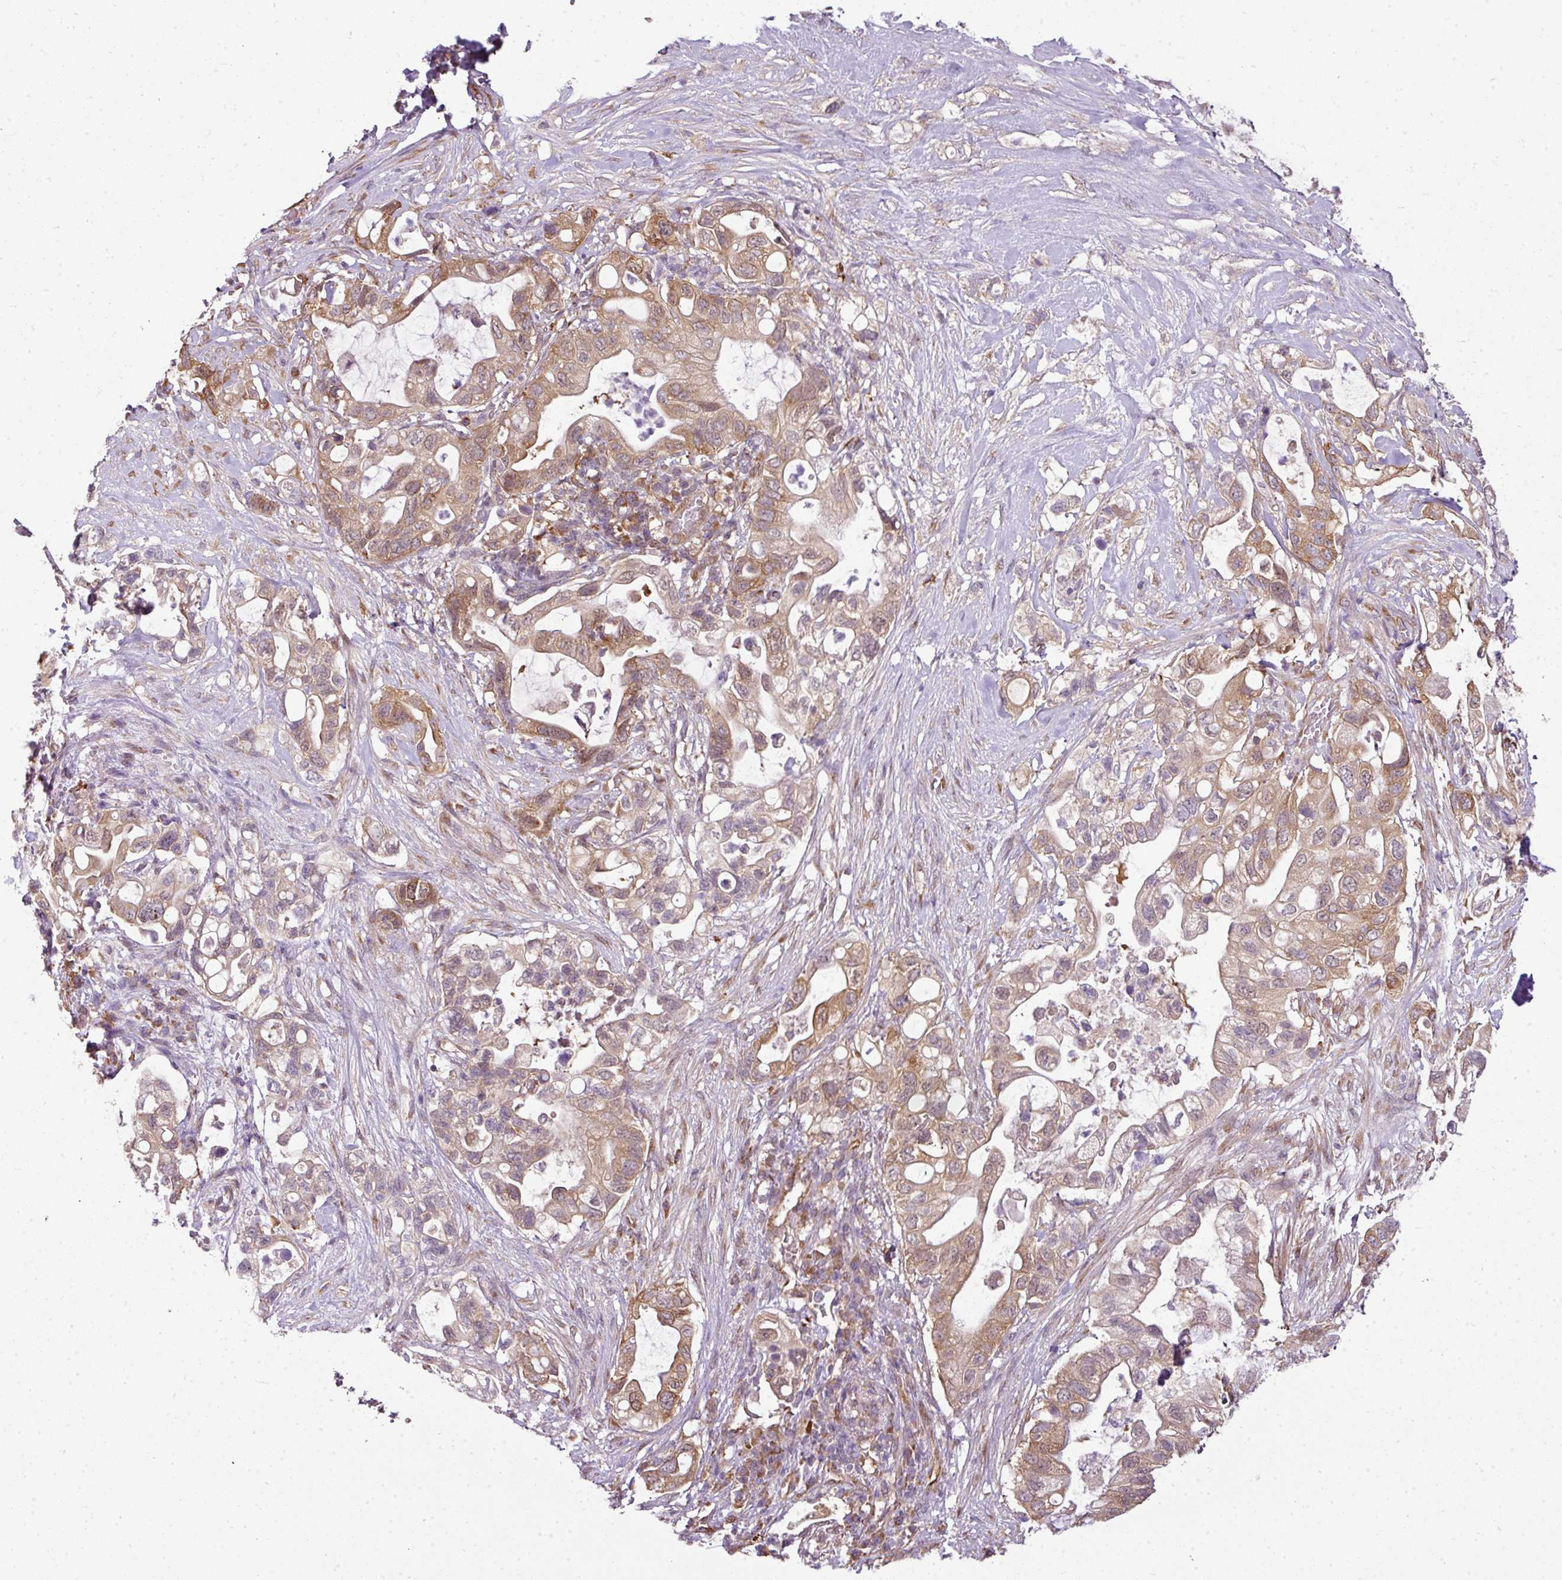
{"staining": {"intensity": "moderate", "quantity": ">75%", "location": "cytoplasmic/membranous"}, "tissue": "pancreatic cancer", "cell_type": "Tumor cells", "image_type": "cancer", "snomed": [{"axis": "morphology", "description": "Adenocarcinoma, NOS"}, {"axis": "topography", "description": "Pancreas"}], "caption": "This photomicrograph exhibits immunohistochemistry staining of human pancreatic adenocarcinoma, with medium moderate cytoplasmic/membranous expression in approximately >75% of tumor cells.", "gene": "RBM4B", "patient": {"sex": "female", "age": 72}}